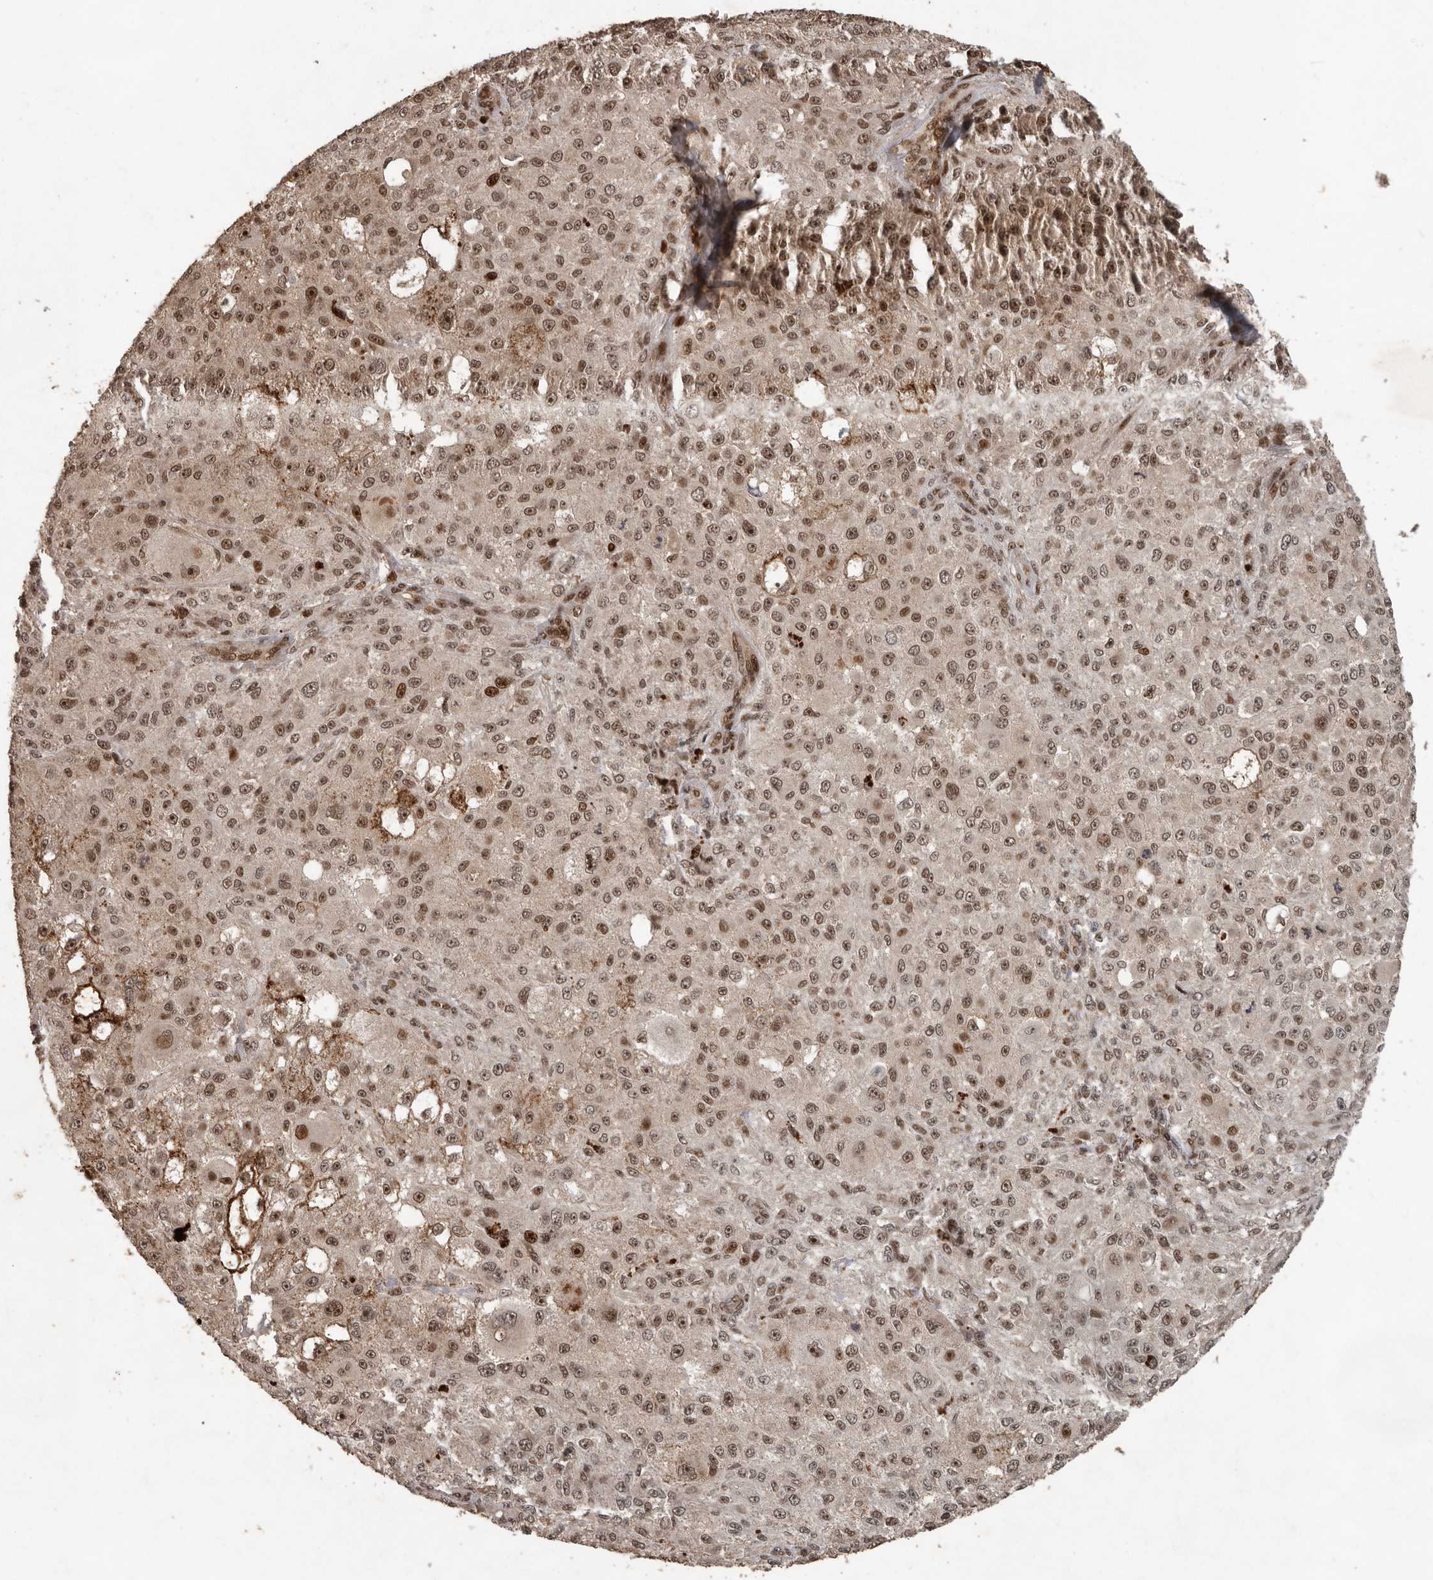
{"staining": {"intensity": "strong", "quantity": ">75%", "location": "nuclear"}, "tissue": "melanoma", "cell_type": "Tumor cells", "image_type": "cancer", "snomed": [{"axis": "morphology", "description": "Necrosis, NOS"}, {"axis": "morphology", "description": "Malignant melanoma, NOS"}, {"axis": "topography", "description": "Skin"}], "caption": "Strong nuclear positivity for a protein is present in about >75% of tumor cells of malignant melanoma using immunohistochemistry (IHC).", "gene": "CDC27", "patient": {"sex": "female", "age": 87}}